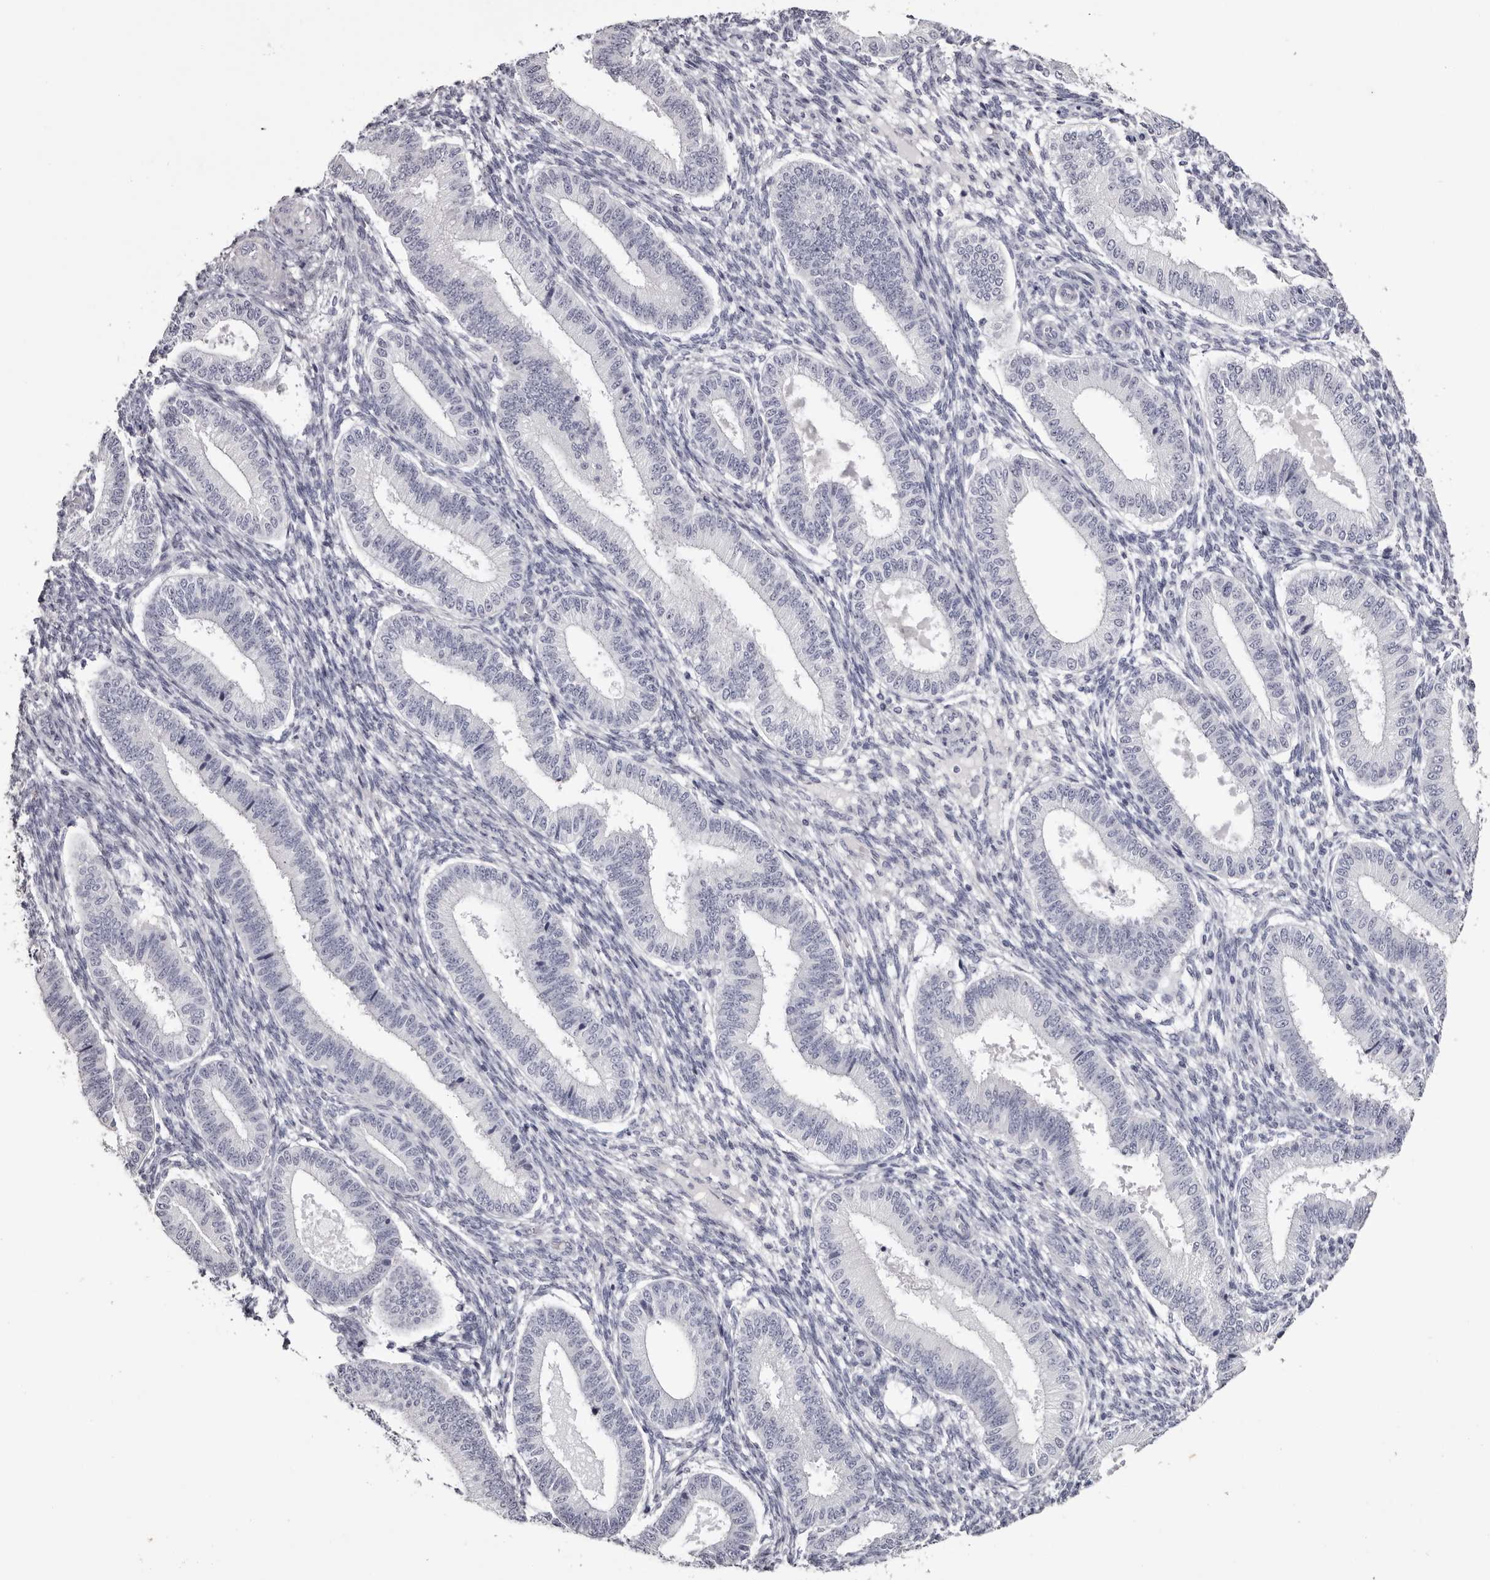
{"staining": {"intensity": "negative", "quantity": "none", "location": "none"}, "tissue": "endometrium", "cell_type": "Cells in endometrial stroma", "image_type": "normal", "snomed": [{"axis": "morphology", "description": "Normal tissue, NOS"}, {"axis": "topography", "description": "Endometrium"}], "caption": "This is an IHC histopathology image of benign human endometrium. There is no staining in cells in endometrial stroma.", "gene": "CA6", "patient": {"sex": "female", "age": 39}}